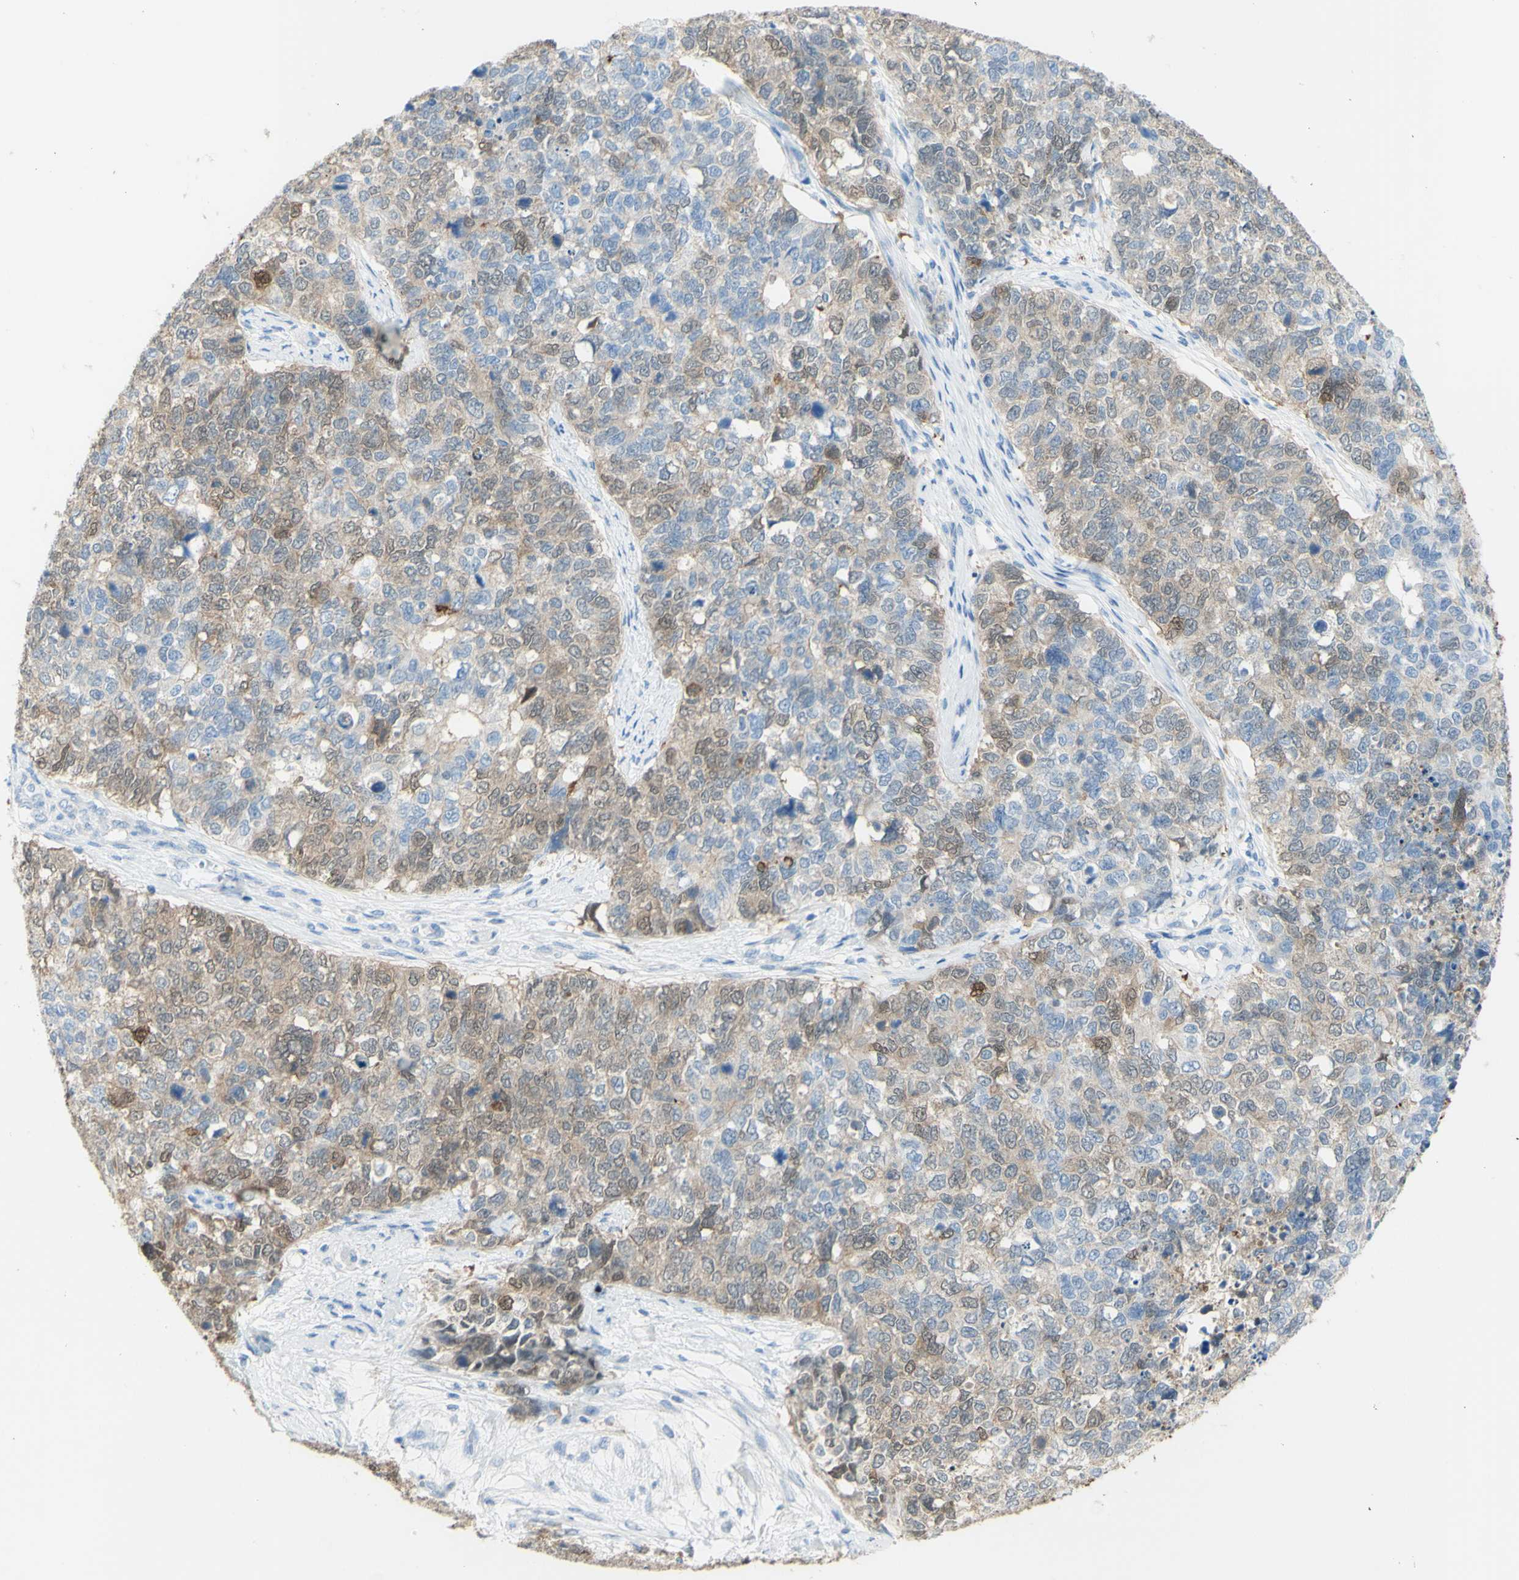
{"staining": {"intensity": "weak", "quantity": "25%-75%", "location": "cytoplasmic/membranous"}, "tissue": "cervical cancer", "cell_type": "Tumor cells", "image_type": "cancer", "snomed": [{"axis": "morphology", "description": "Squamous cell carcinoma, NOS"}, {"axis": "topography", "description": "Cervix"}], "caption": "Protein expression analysis of squamous cell carcinoma (cervical) exhibits weak cytoplasmic/membranous expression in about 25%-75% of tumor cells. Nuclei are stained in blue.", "gene": "TSPAN1", "patient": {"sex": "female", "age": 63}}